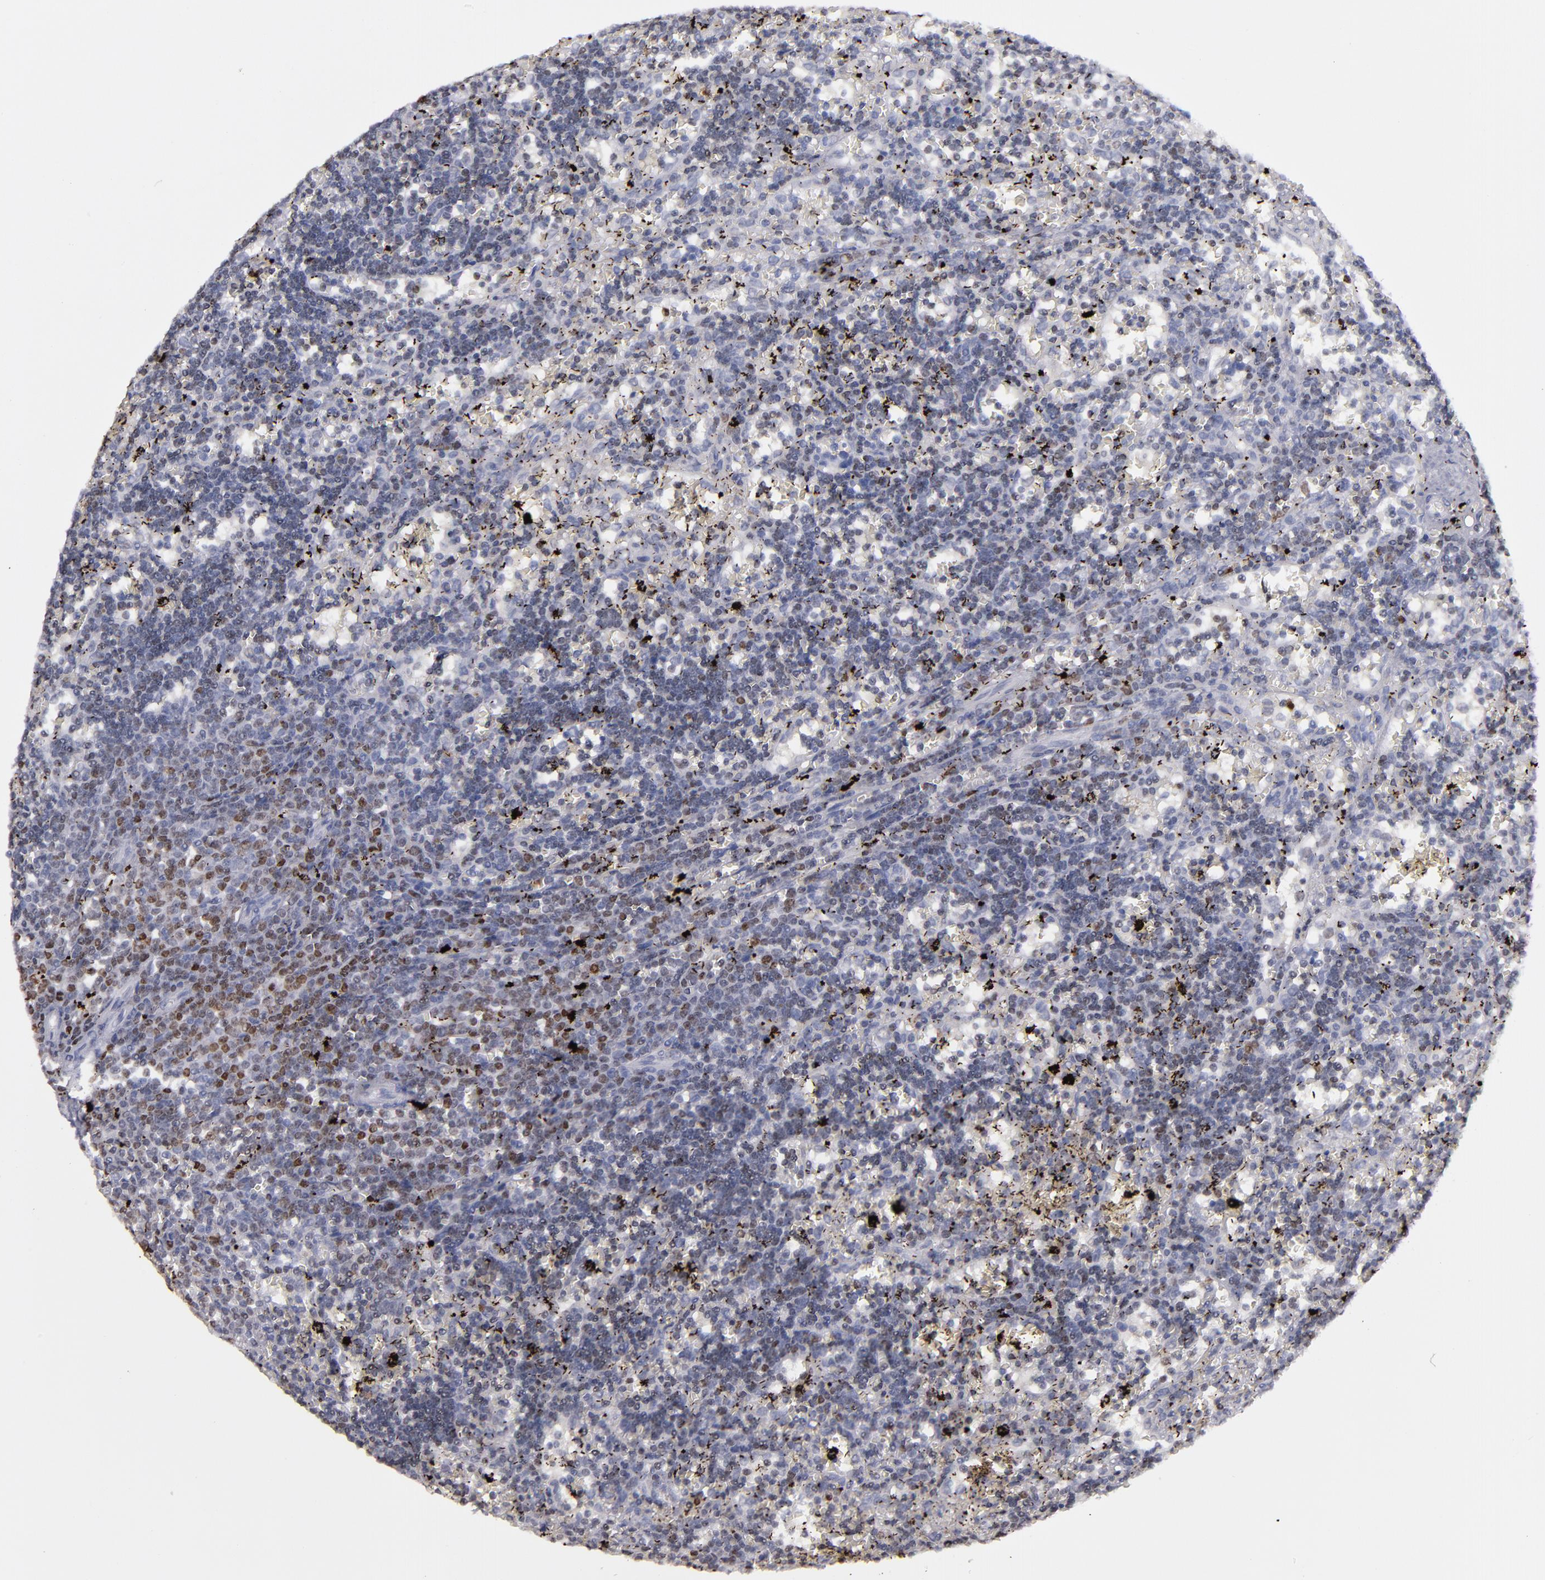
{"staining": {"intensity": "weak", "quantity": "25%-75%", "location": "nuclear"}, "tissue": "lymphoma", "cell_type": "Tumor cells", "image_type": "cancer", "snomed": [{"axis": "morphology", "description": "Malignant lymphoma, non-Hodgkin's type, Low grade"}, {"axis": "topography", "description": "Spleen"}], "caption": "Human low-grade malignant lymphoma, non-Hodgkin's type stained with a brown dye exhibits weak nuclear positive staining in about 25%-75% of tumor cells.", "gene": "IRF4", "patient": {"sex": "male", "age": 60}}